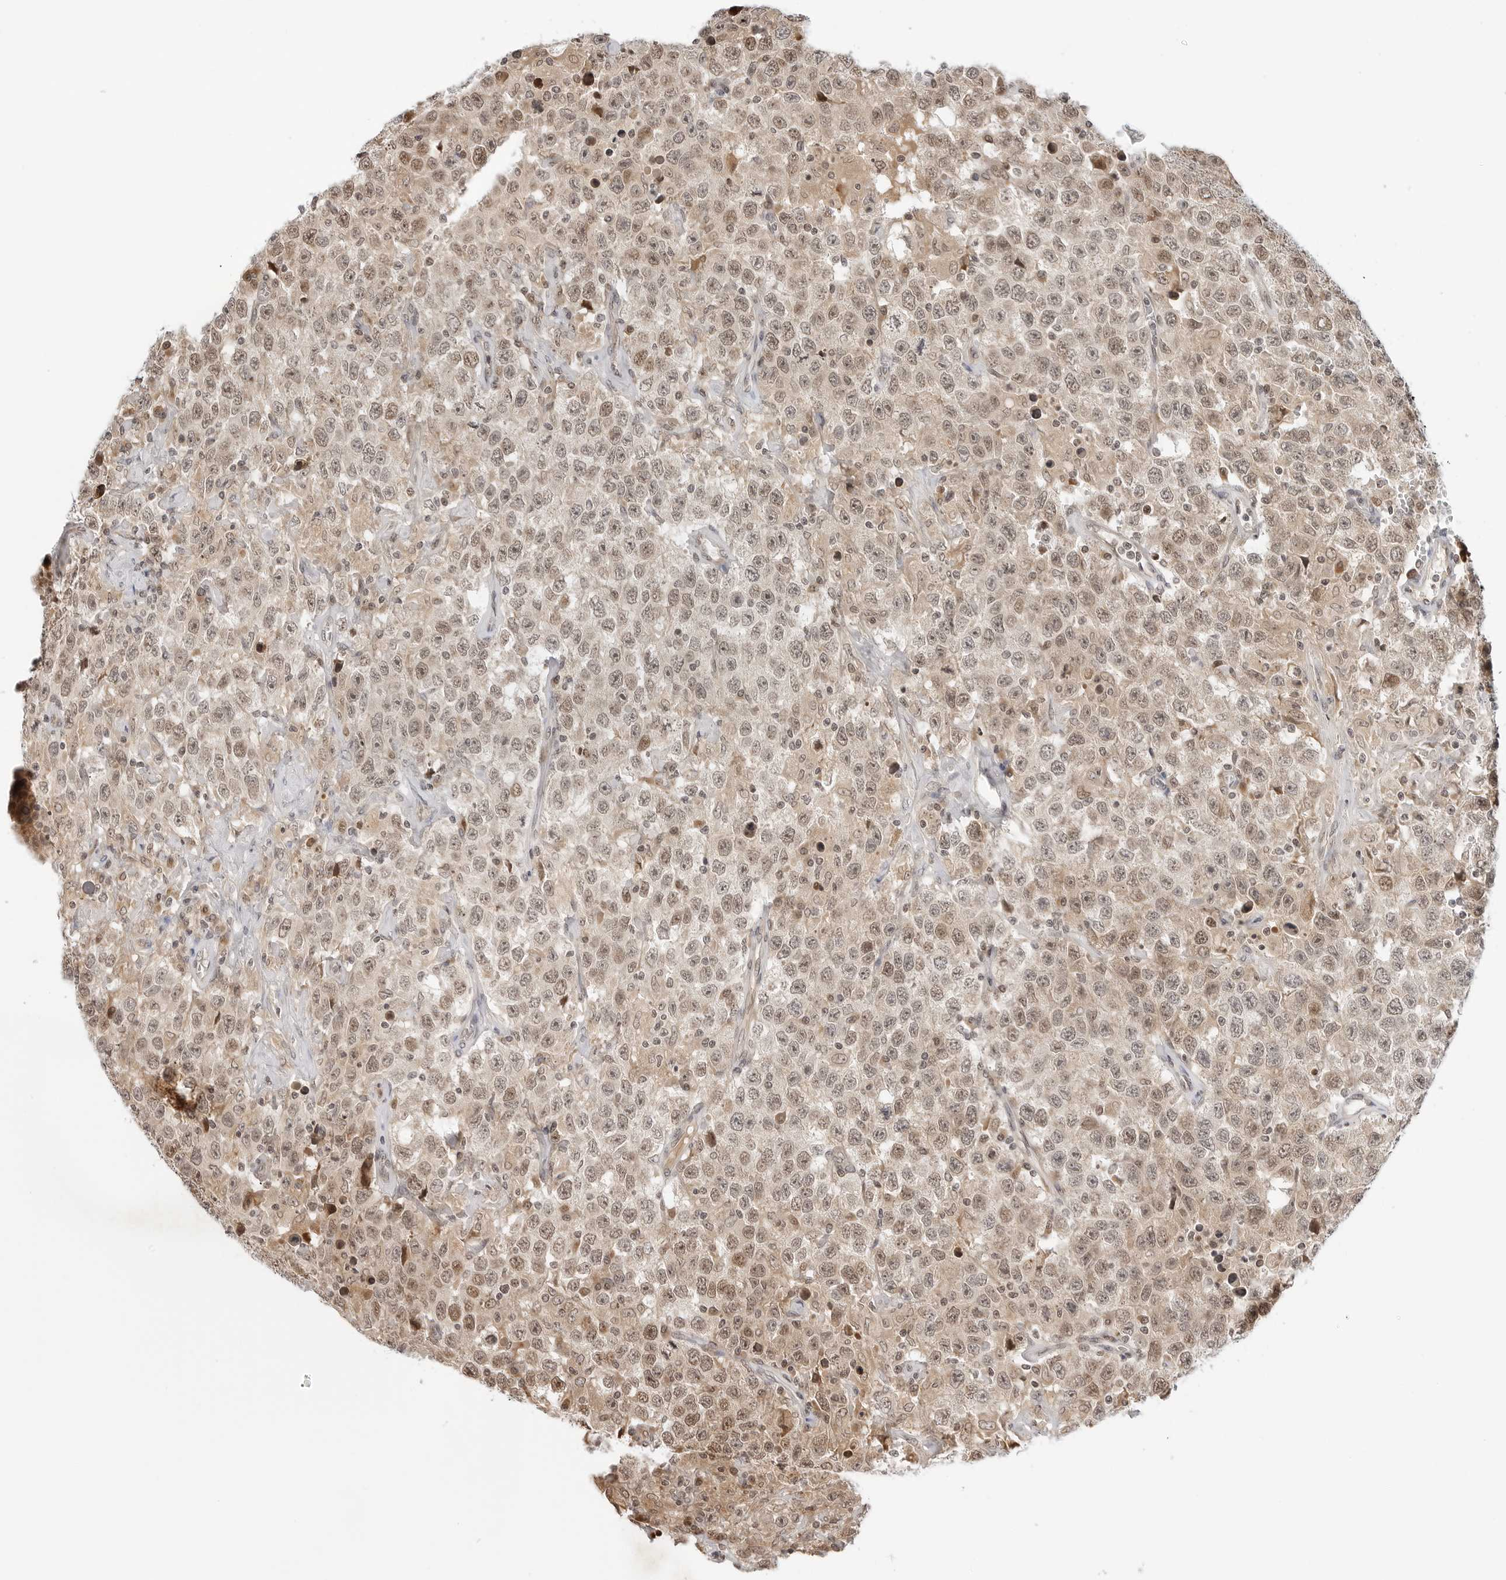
{"staining": {"intensity": "weak", "quantity": ">75%", "location": "nuclear"}, "tissue": "testis cancer", "cell_type": "Tumor cells", "image_type": "cancer", "snomed": [{"axis": "morphology", "description": "Seminoma, NOS"}, {"axis": "topography", "description": "Testis"}], "caption": "Immunohistochemistry staining of testis cancer (seminoma), which exhibits low levels of weak nuclear expression in about >75% of tumor cells indicating weak nuclear protein expression. The staining was performed using DAB (brown) for protein detection and nuclei were counterstained in hematoxylin (blue).", "gene": "TIPRL", "patient": {"sex": "male", "age": 41}}